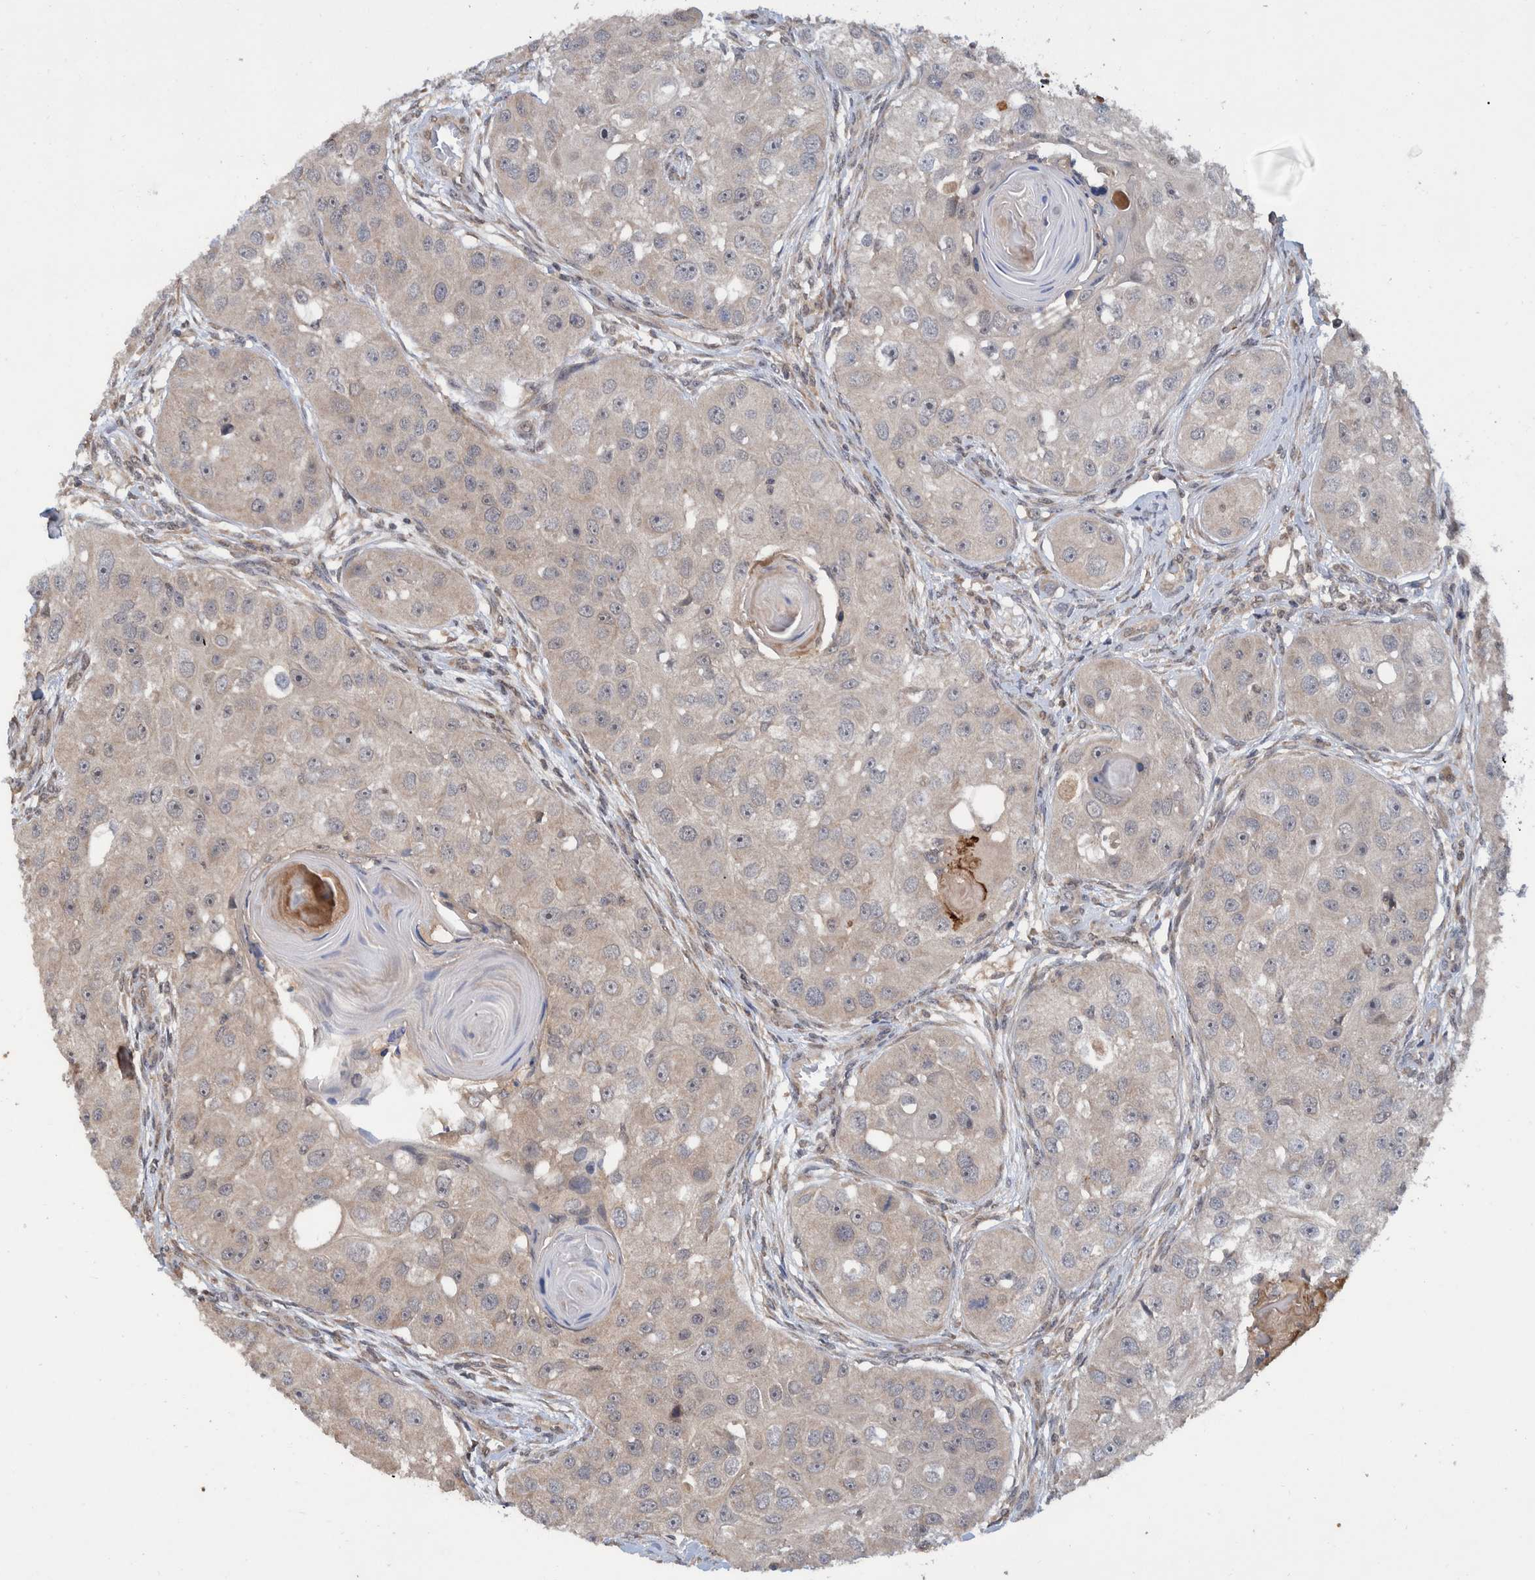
{"staining": {"intensity": "weak", "quantity": "25%-75%", "location": "cytoplasmic/membranous"}, "tissue": "head and neck cancer", "cell_type": "Tumor cells", "image_type": "cancer", "snomed": [{"axis": "morphology", "description": "Normal tissue, NOS"}, {"axis": "morphology", "description": "Squamous cell carcinoma, NOS"}, {"axis": "topography", "description": "Skeletal muscle"}, {"axis": "topography", "description": "Head-Neck"}], "caption": "Approximately 25%-75% of tumor cells in head and neck cancer (squamous cell carcinoma) exhibit weak cytoplasmic/membranous protein positivity as visualized by brown immunohistochemical staining.", "gene": "PLPBP", "patient": {"sex": "male", "age": 51}}